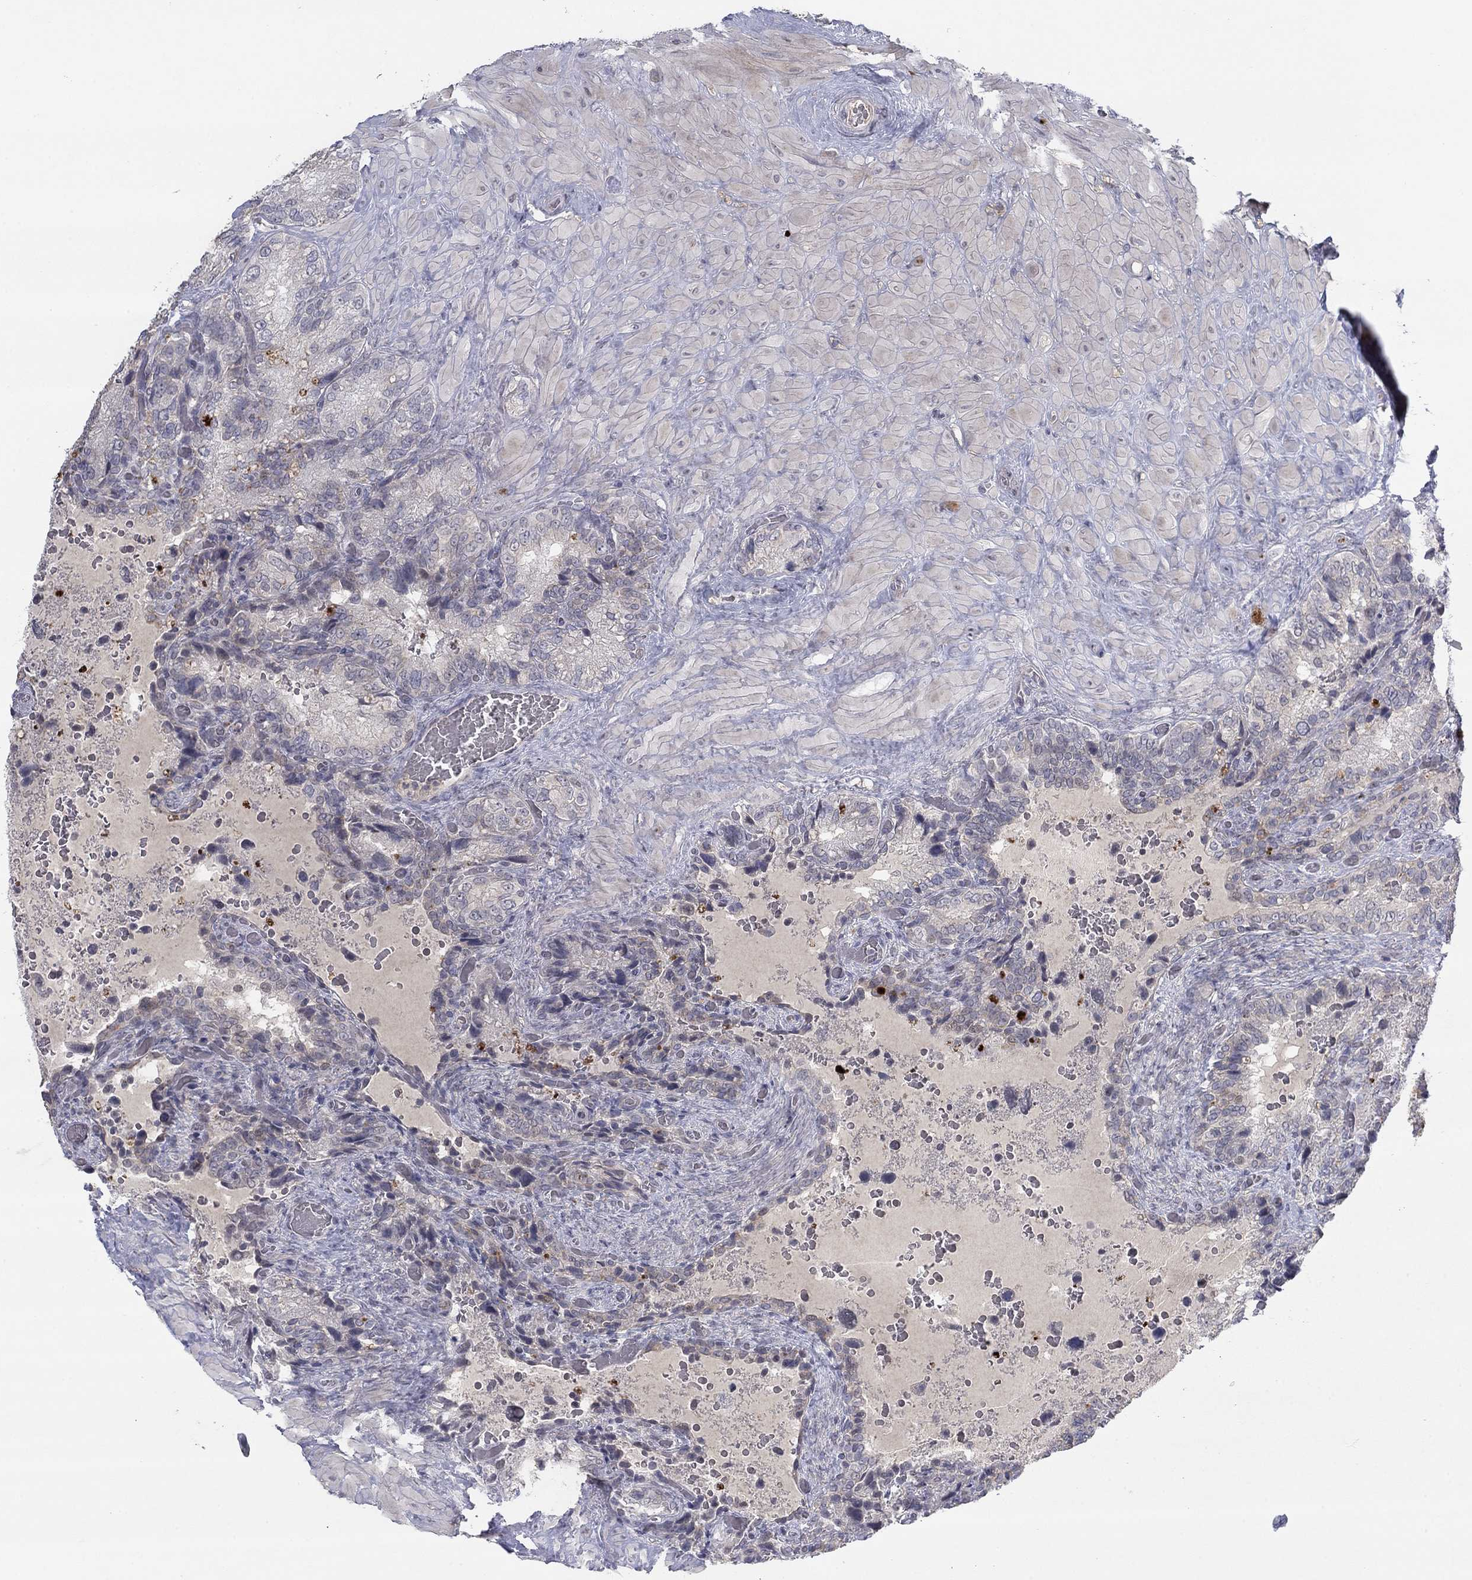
{"staining": {"intensity": "negative", "quantity": "none", "location": "none"}, "tissue": "prostate cancer", "cell_type": "Tumor cells", "image_type": "cancer", "snomed": [{"axis": "morphology", "description": "Adenocarcinoma, NOS"}, {"axis": "topography", "description": "Prostate and seminal vesicle, NOS"}], "caption": "Immunohistochemistry image of human prostate adenocarcinoma stained for a protein (brown), which reveals no expression in tumor cells.", "gene": "AMN1", "patient": {"sex": "male", "age": 62}}